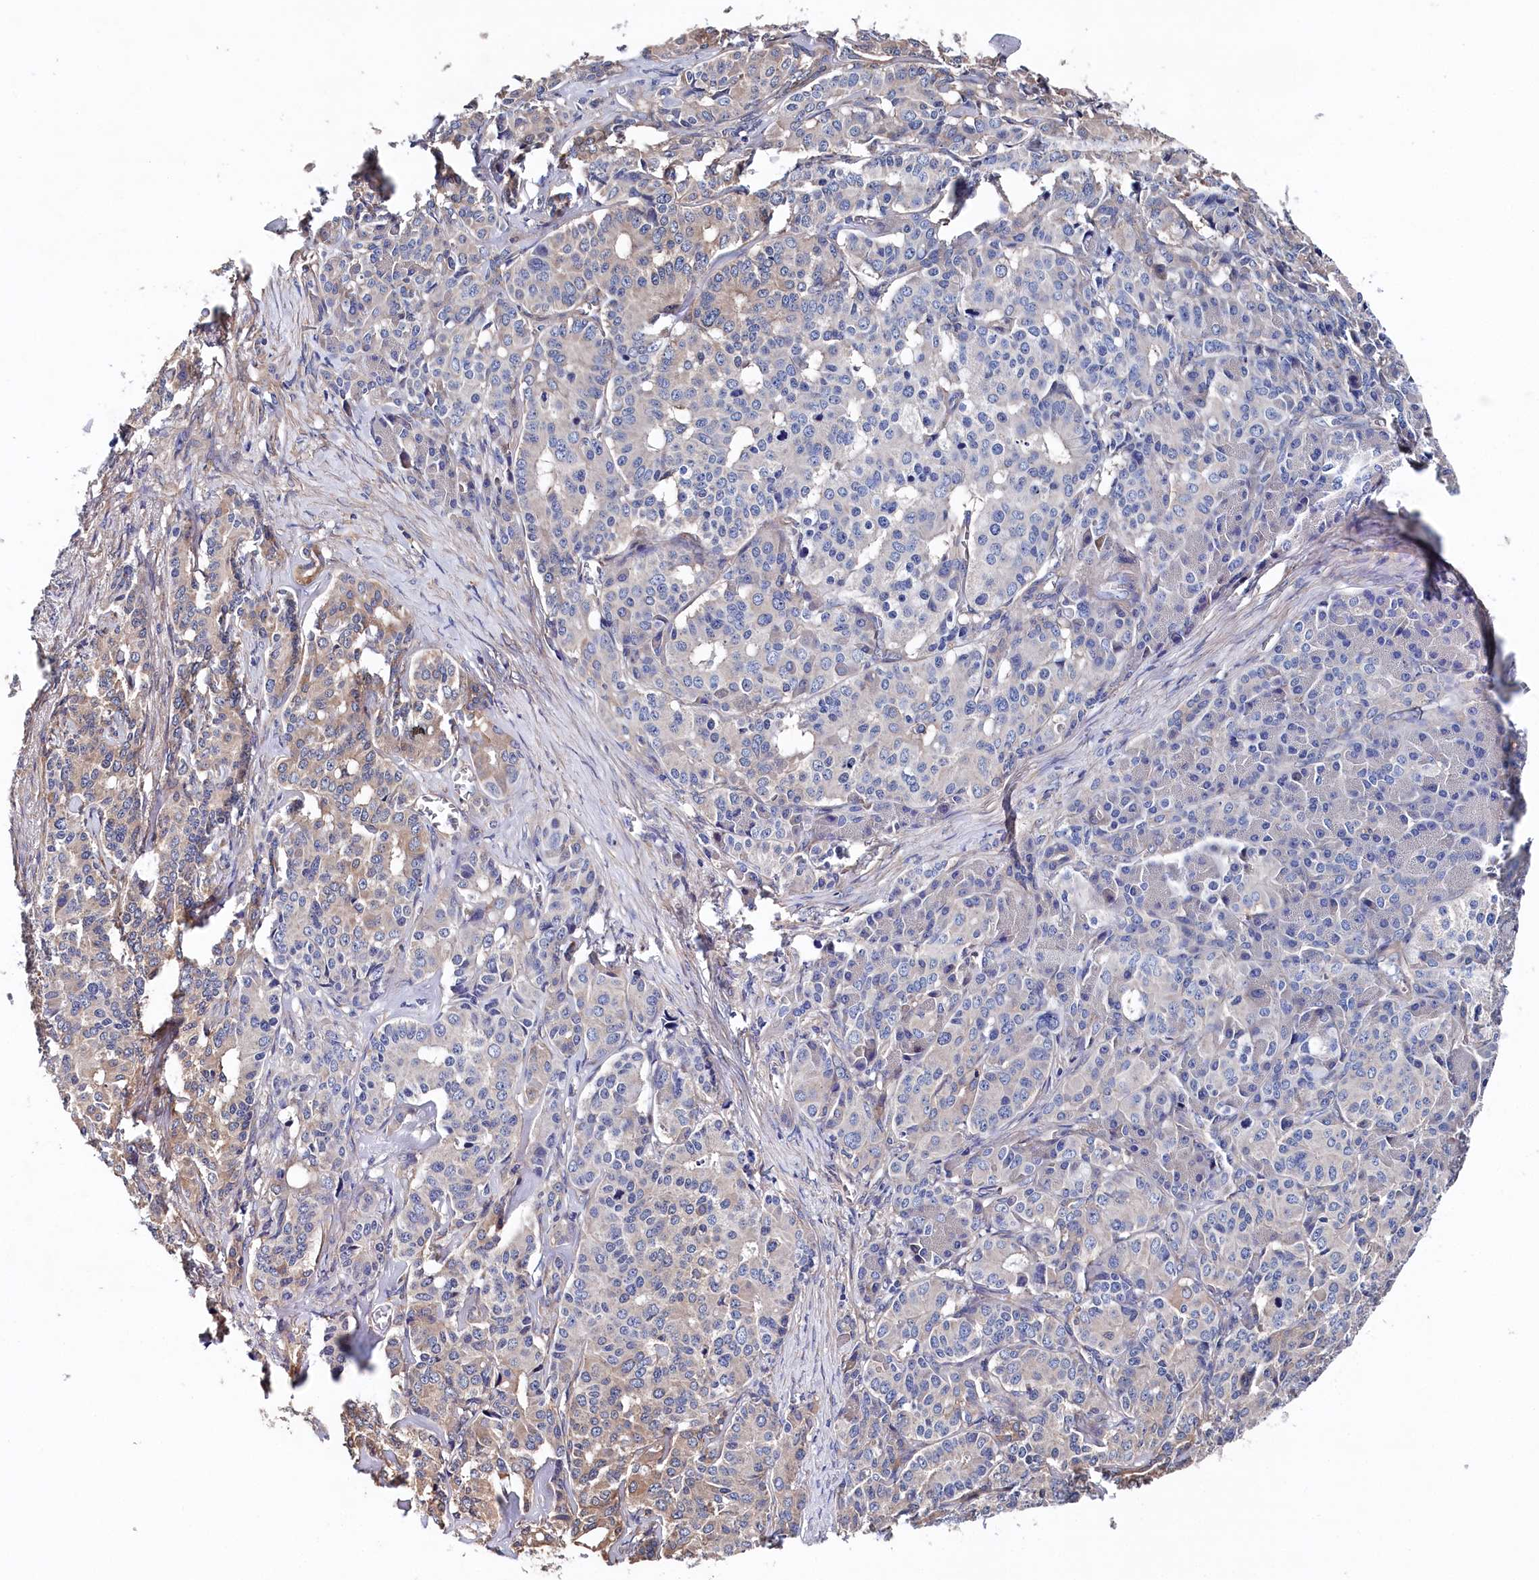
{"staining": {"intensity": "weak", "quantity": "25%-75%", "location": "cytoplasmic/membranous"}, "tissue": "pancreatic cancer", "cell_type": "Tumor cells", "image_type": "cancer", "snomed": [{"axis": "morphology", "description": "Adenocarcinoma, NOS"}, {"axis": "topography", "description": "Pancreas"}], "caption": "A high-resolution micrograph shows immunohistochemistry (IHC) staining of pancreatic cancer, which exhibits weak cytoplasmic/membranous positivity in approximately 25%-75% of tumor cells. (DAB = brown stain, brightfield microscopy at high magnification).", "gene": "BHMT", "patient": {"sex": "female", "age": 74}}